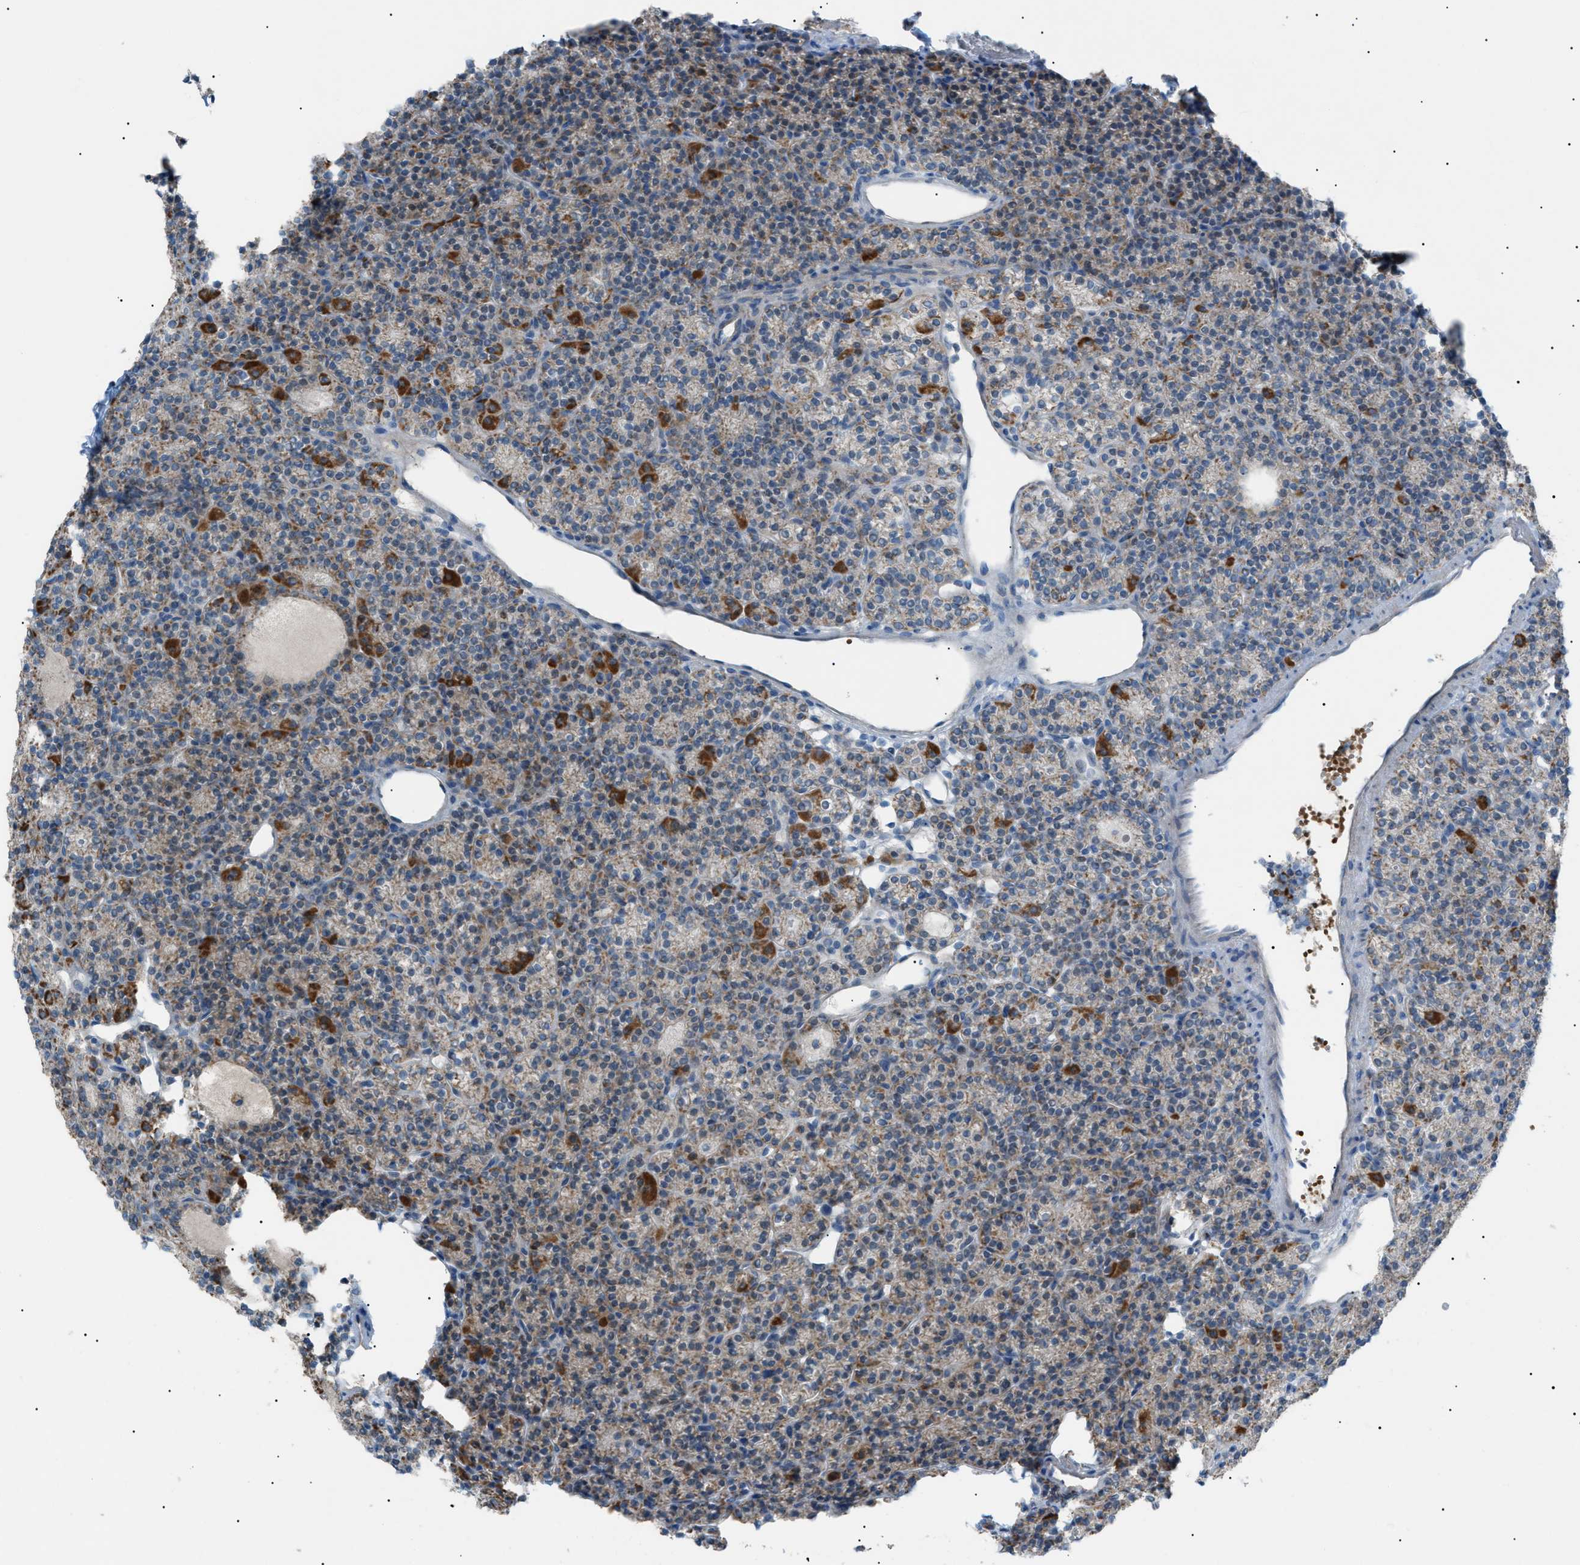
{"staining": {"intensity": "strong", "quantity": "25%-75%", "location": "cytoplasmic/membranous"}, "tissue": "parathyroid gland", "cell_type": "Glandular cells", "image_type": "normal", "snomed": [{"axis": "morphology", "description": "Normal tissue, NOS"}, {"axis": "morphology", "description": "Adenoma, NOS"}, {"axis": "topography", "description": "Parathyroid gland"}], "caption": "A high amount of strong cytoplasmic/membranous positivity is appreciated in approximately 25%-75% of glandular cells in benign parathyroid gland.", "gene": "ZNF516", "patient": {"sex": "female", "age": 64}}